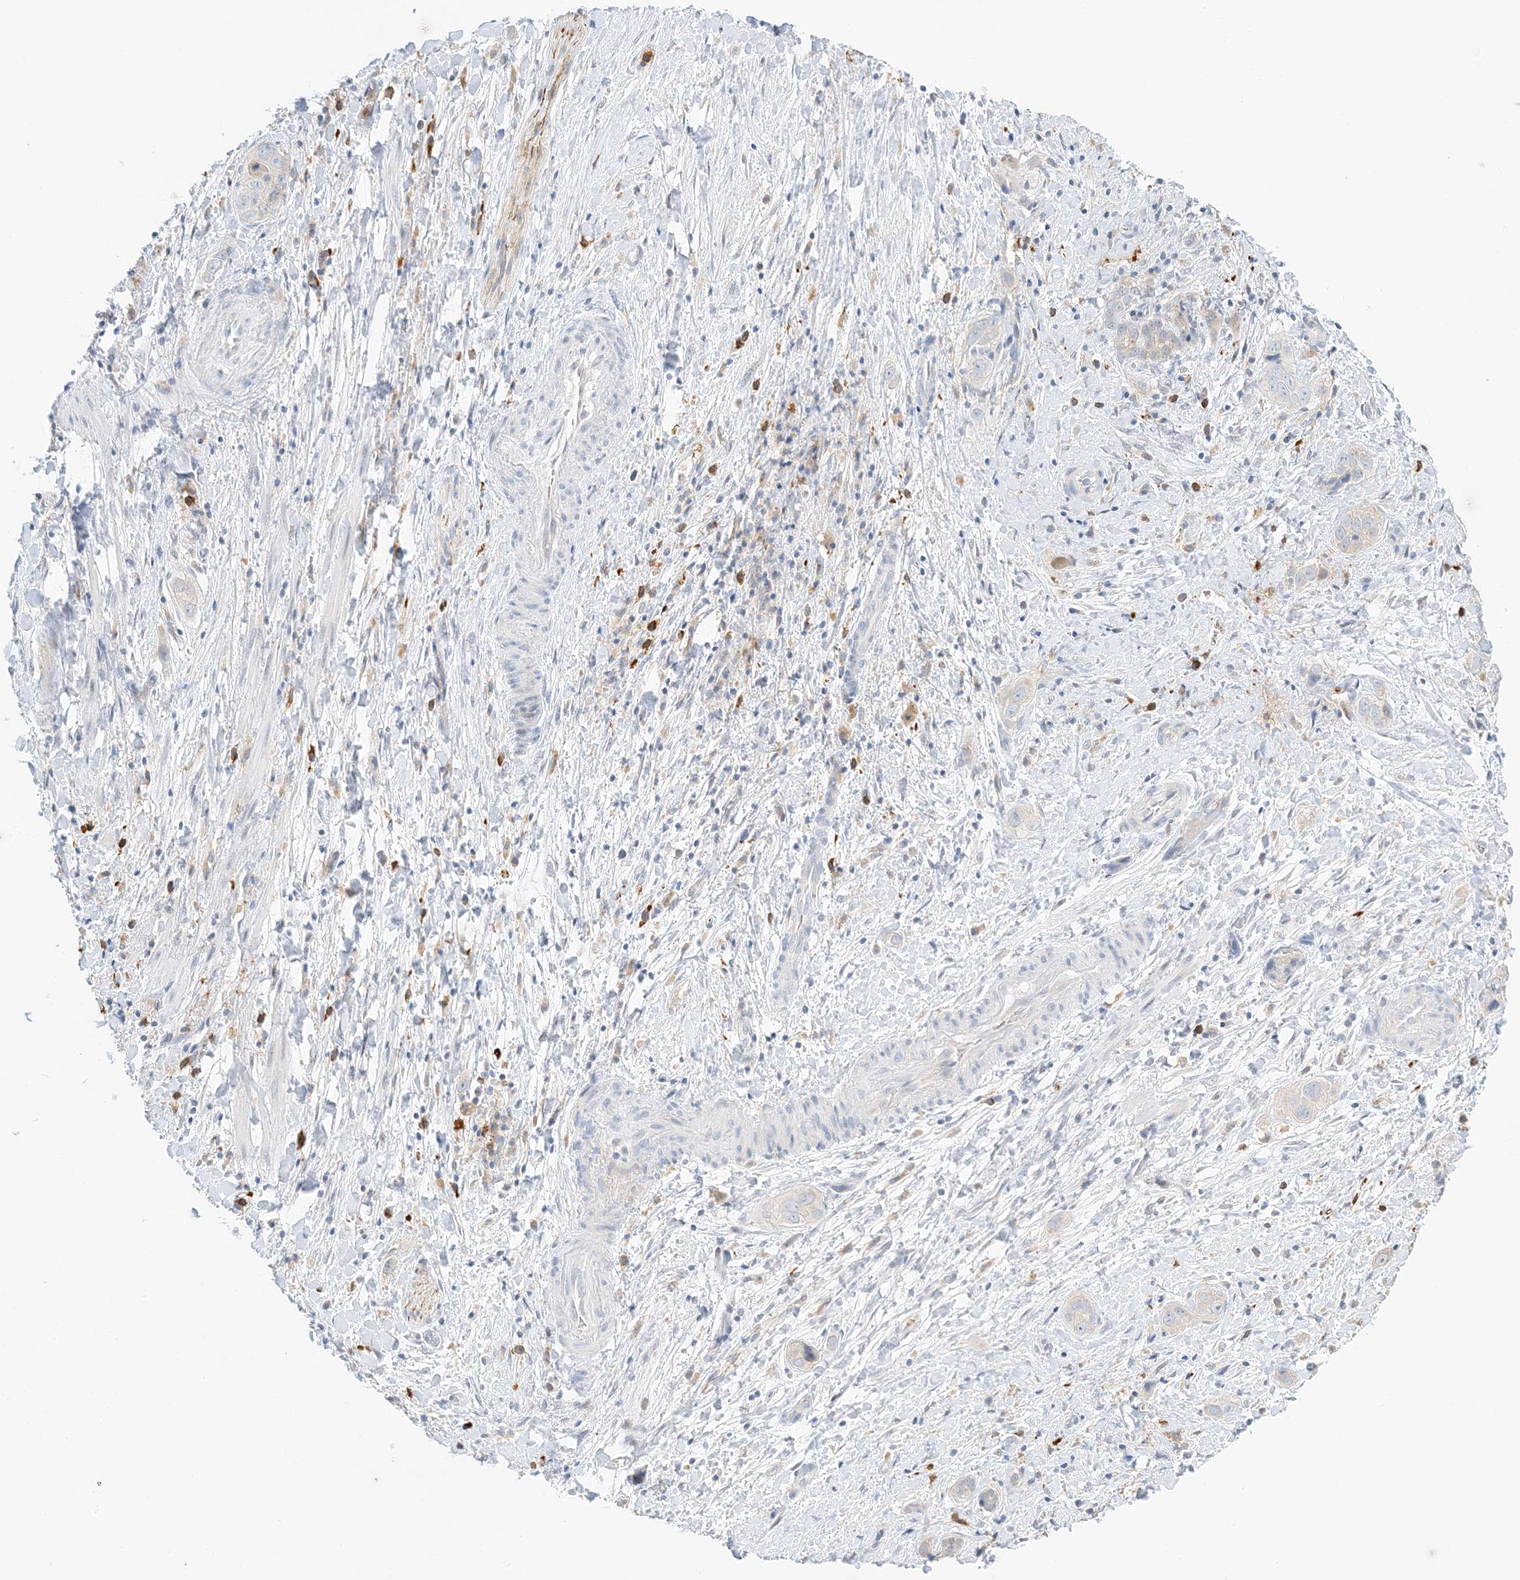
{"staining": {"intensity": "negative", "quantity": "none", "location": "none"}, "tissue": "liver cancer", "cell_type": "Tumor cells", "image_type": "cancer", "snomed": [{"axis": "morphology", "description": "Cholangiocarcinoma"}, {"axis": "topography", "description": "Liver"}], "caption": "Immunohistochemistry (IHC) of human liver cholangiocarcinoma displays no positivity in tumor cells.", "gene": "KIFBP", "patient": {"sex": "female", "age": 52}}